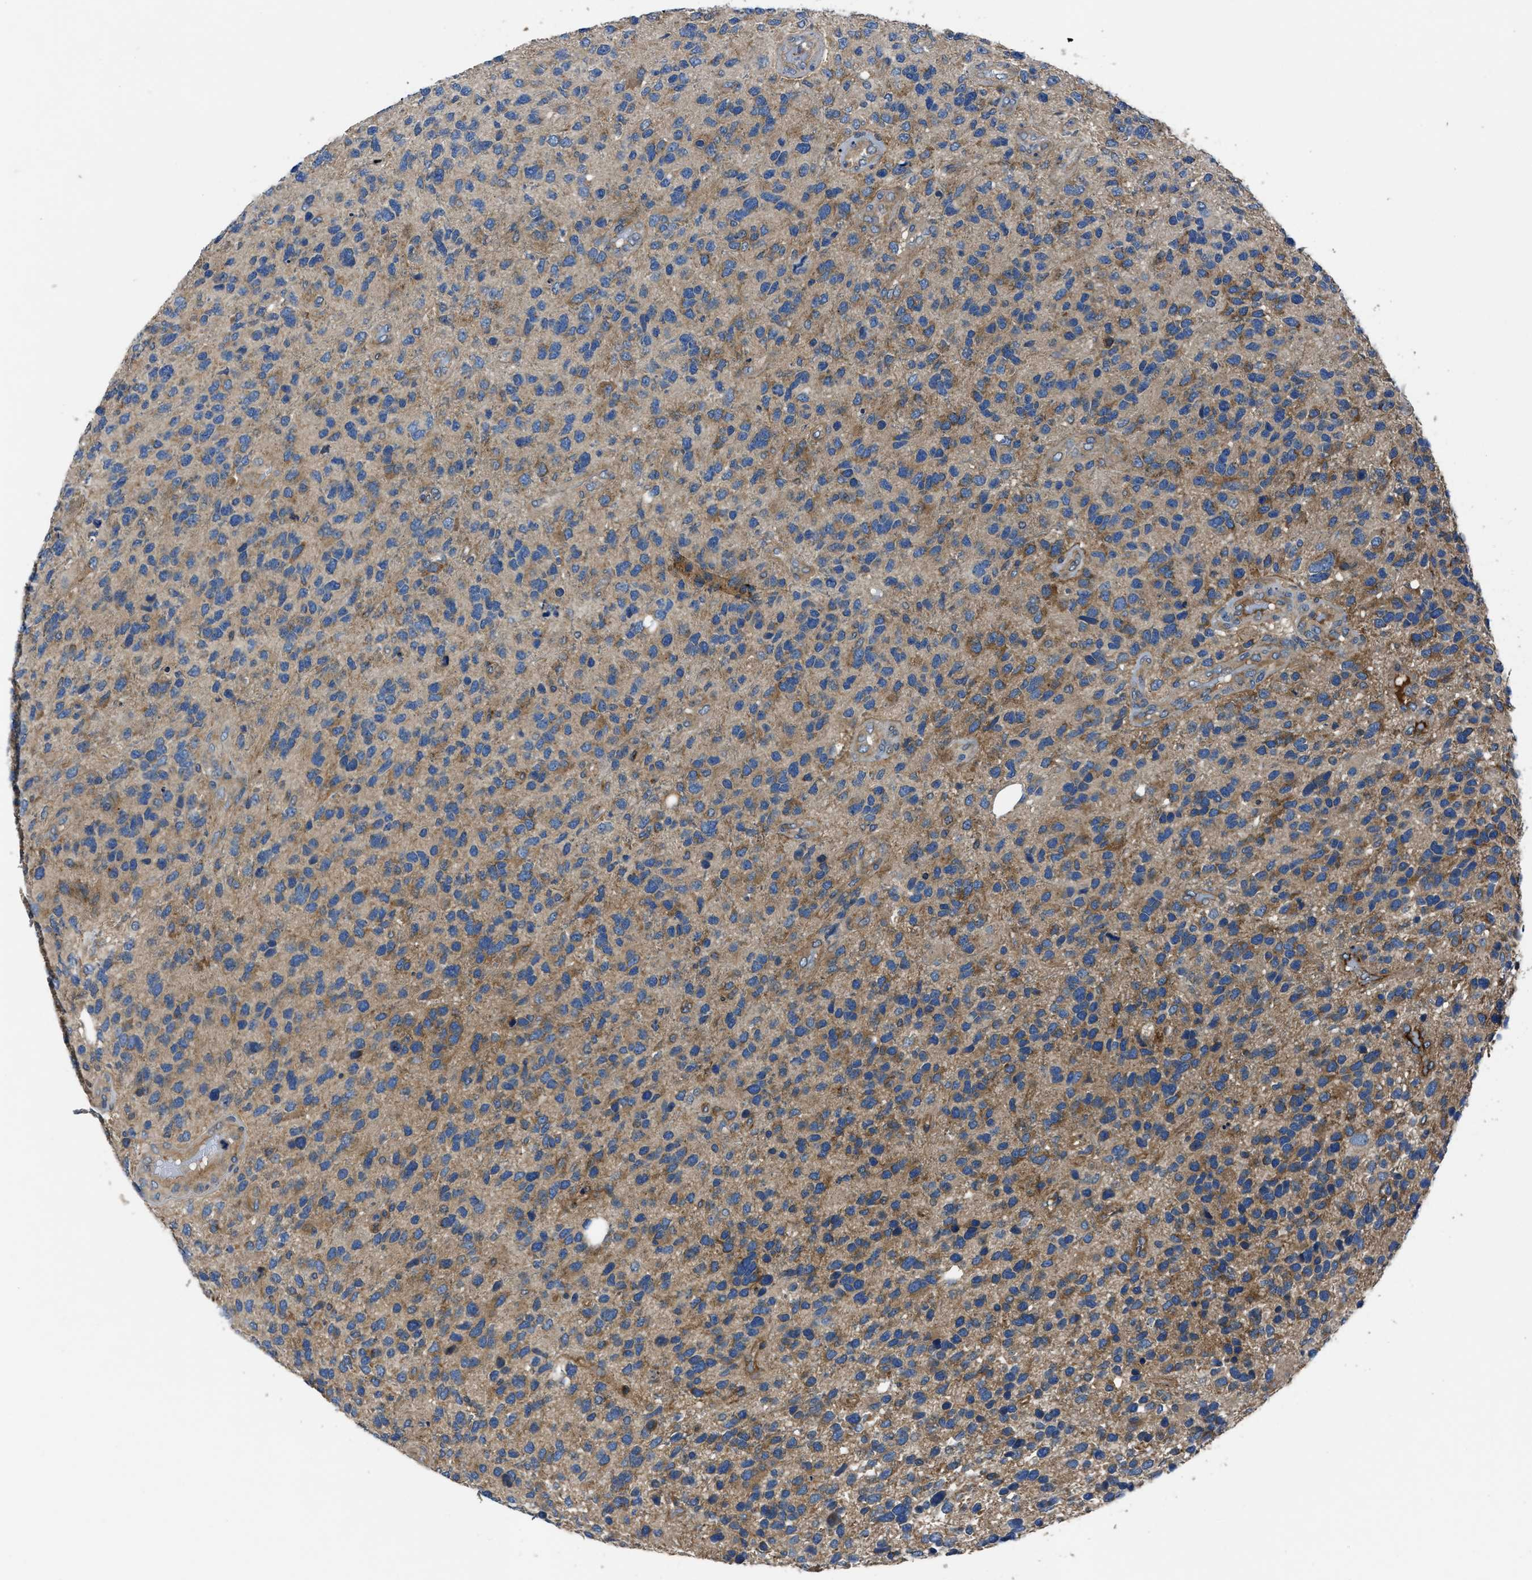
{"staining": {"intensity": "weak", "quantity": "25%-75%", "location": "cytoplasmic/membranous"}, "tissue": "glioma", "cell_type": "Tumor cells", "image_type": "cancer", "snomed": [{"axis": "morphology", "description": "Glioma, malignant, High grade"}, {"axis": "topography", "description": "Brain"}], "caption": "The photomicrograph exhibits a brown stain indicating the presence of a protein in the cytoplasmic/membranous of tumor cells in high-grade glioma (malignant).", "gene": "ERC1", "patient": {"sex": "female", "age": 58}}